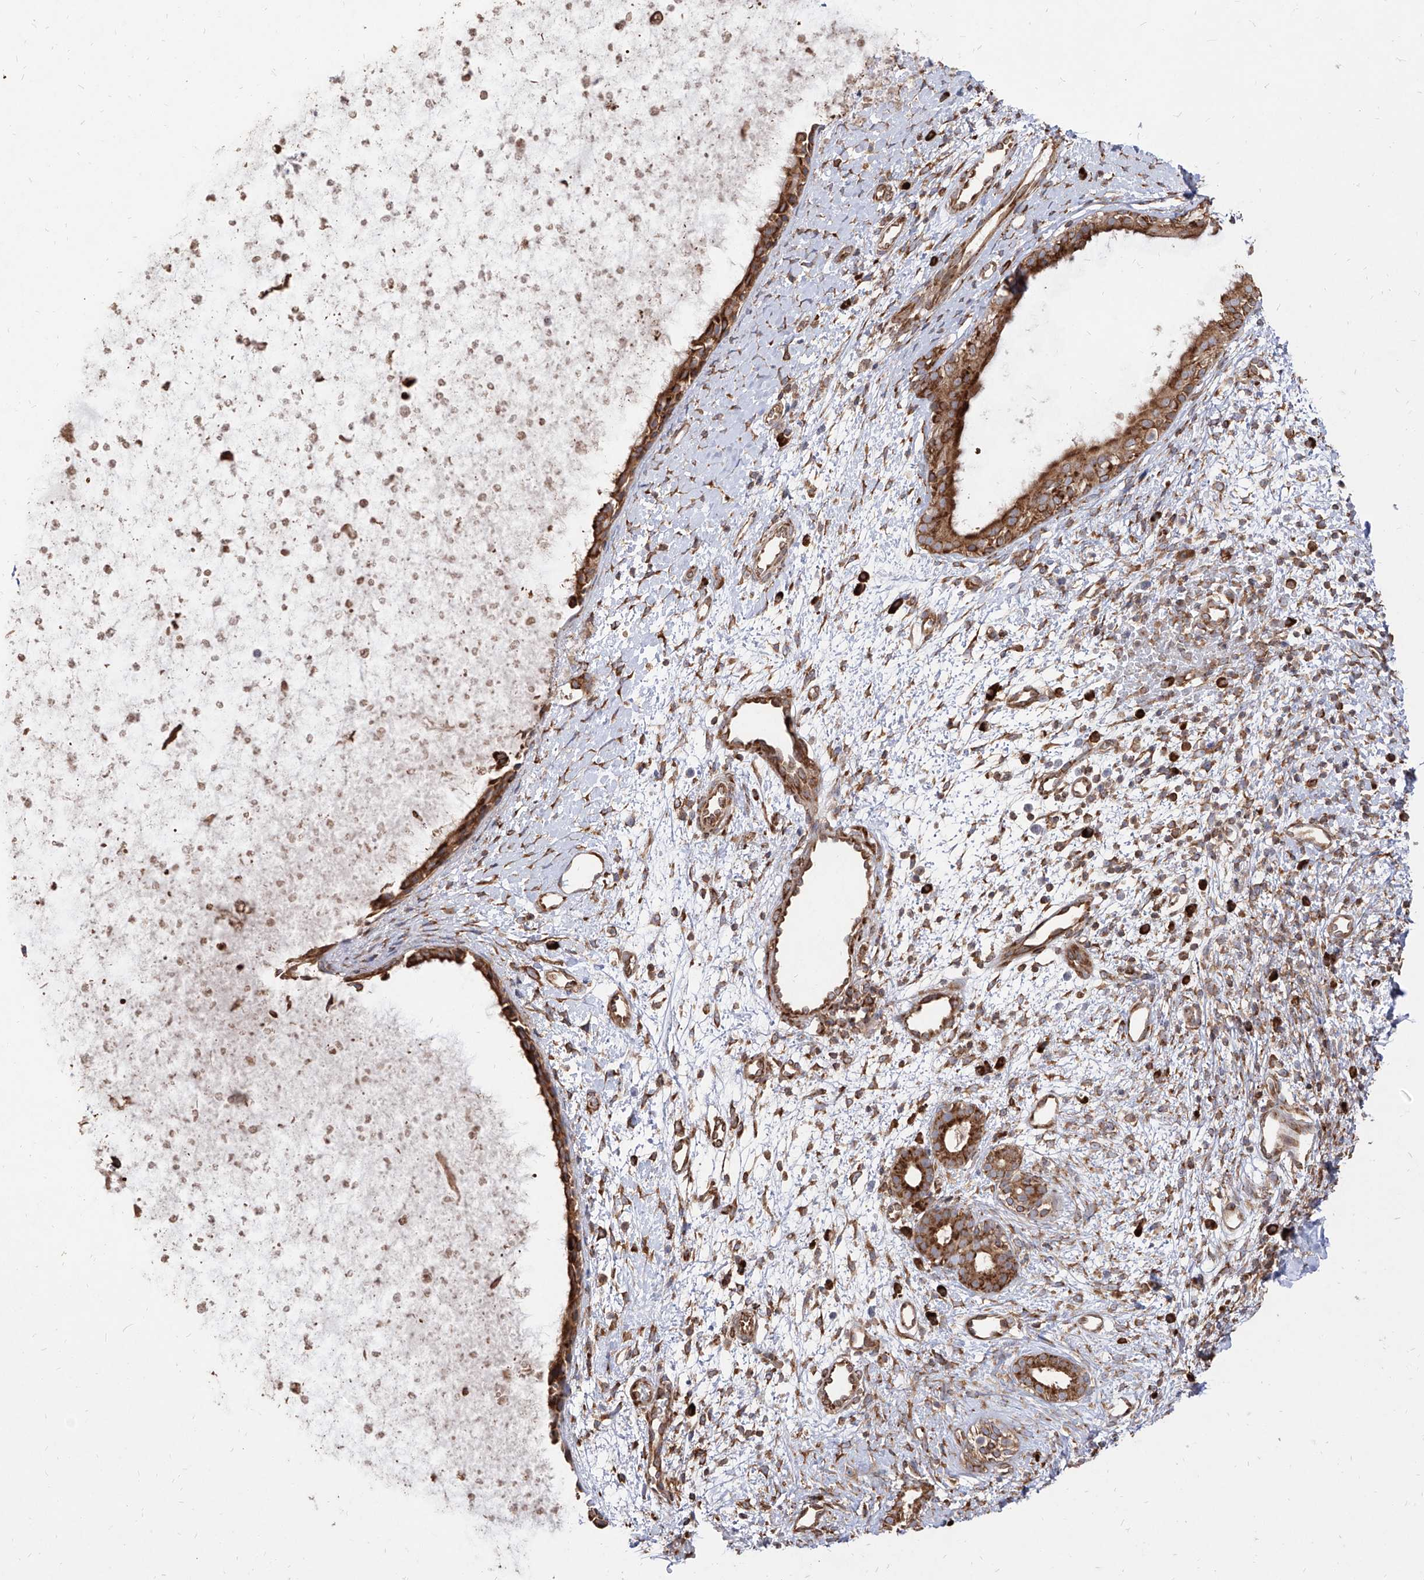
{"staining": {"intensity": "strong", "quantity": ">75%", "location": "cytoplasmic/membranous"}, "tissue": "nasopharynx", "cell_type": "Respiratory epithelial cells", "image_type": "normal", "snomed": [{"axis": "morphology", "description": "Normal tissue, NOS"}, {"axis": "topography", "description": "Nasopharynx"}], "caption": "Nasopharynx stained with DAB immunohistochemistry (IHC) shows high levels of strong cytoplasmic/membranous positivity in about >75% of respiratory epithelial cells.", "gene": "RPS25", "patient": {"sex": "male", "age": 22}}